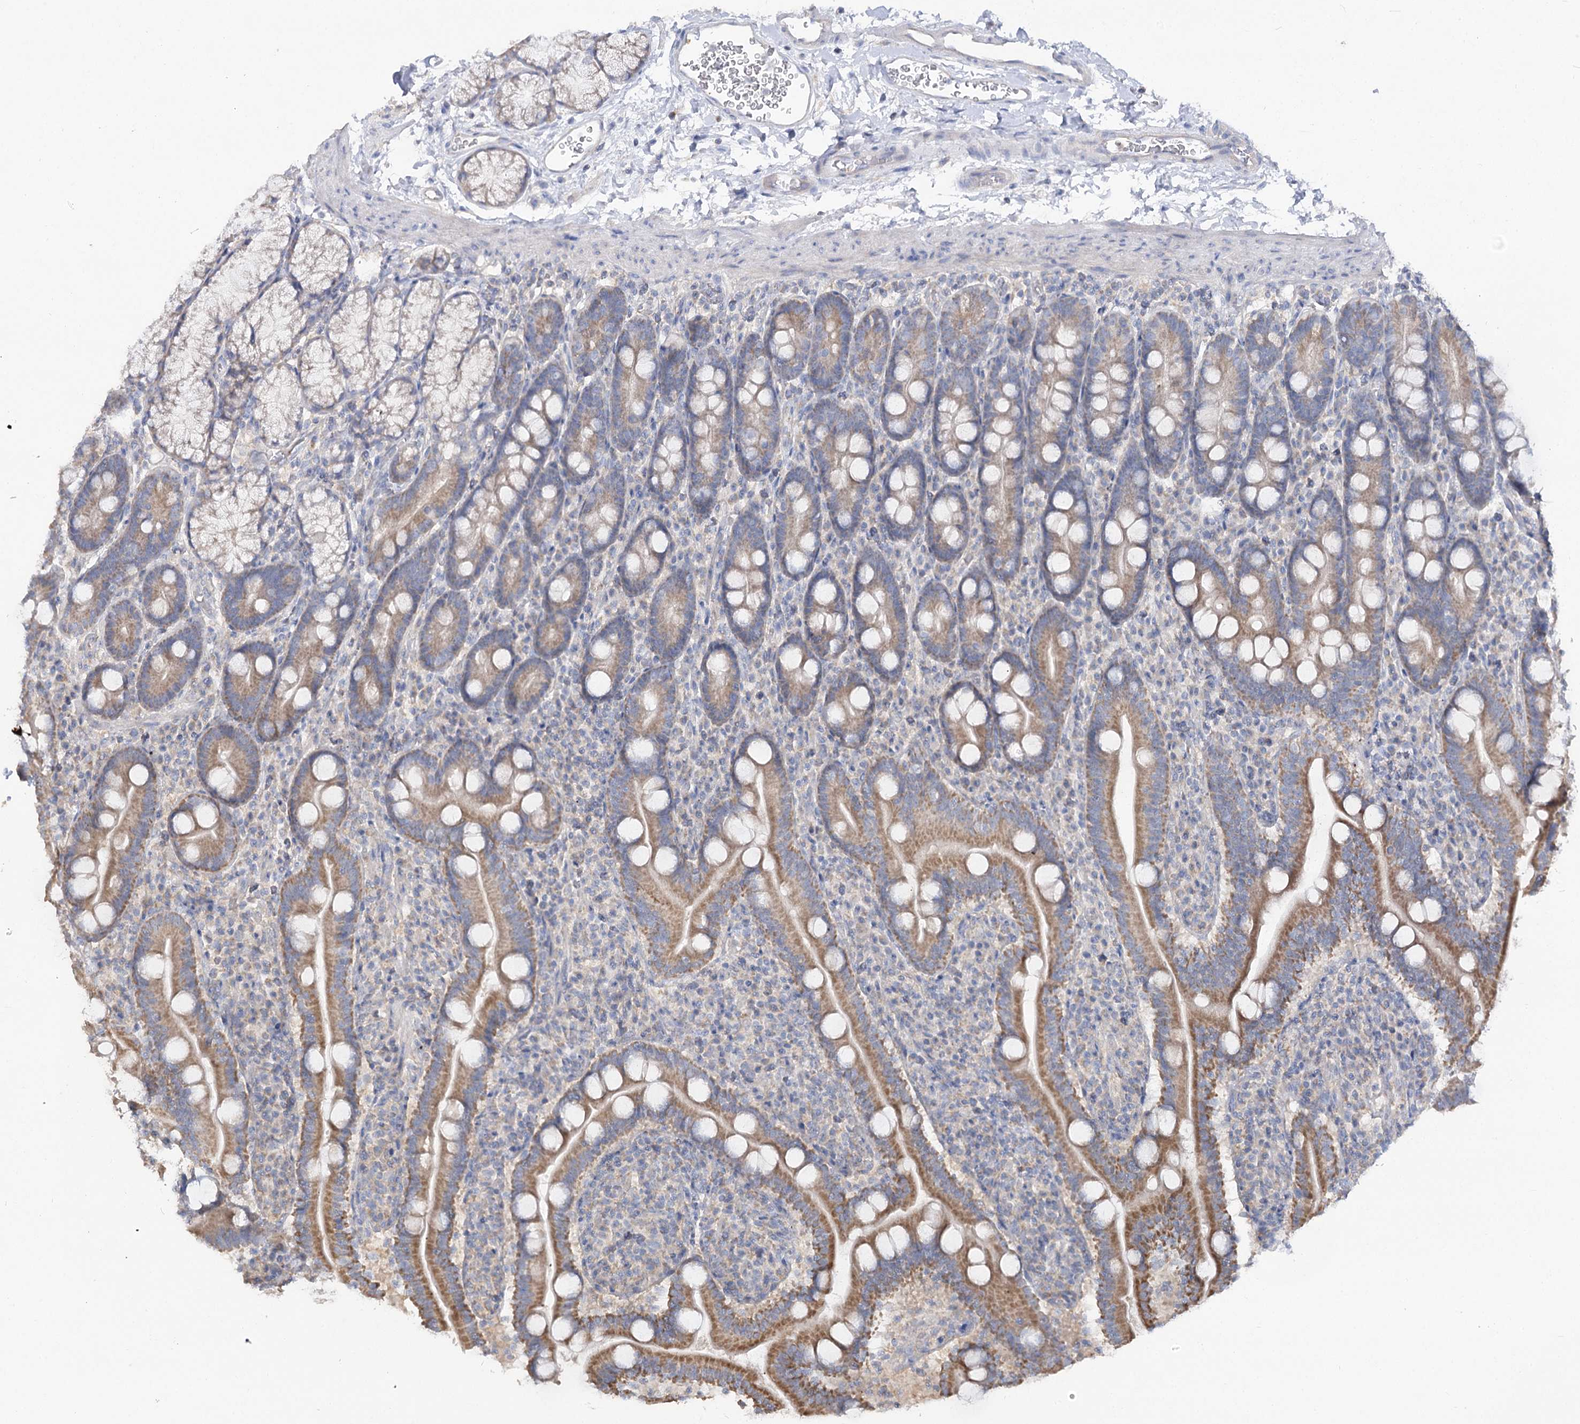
{"staining": {"intensity": "moderate", "quantity": ">75%", "location": "cytoplasmic/membranous"}, "tissue": "duodenum", "cell_type": "Glandular cells", "image_type": "normal", "snomed": [{"axis": "morphology", "description": "Normal tissue, NOS"}, {"axis": "topography", "description": "Duodenum"}], "caption": "Protein staining reveals moderate cytoplasmic/membranous expression in about >75% of glandular cells in normal duodenum.", "gene": "TMEM187", "patient": {"sex": "male", "age": 35}}